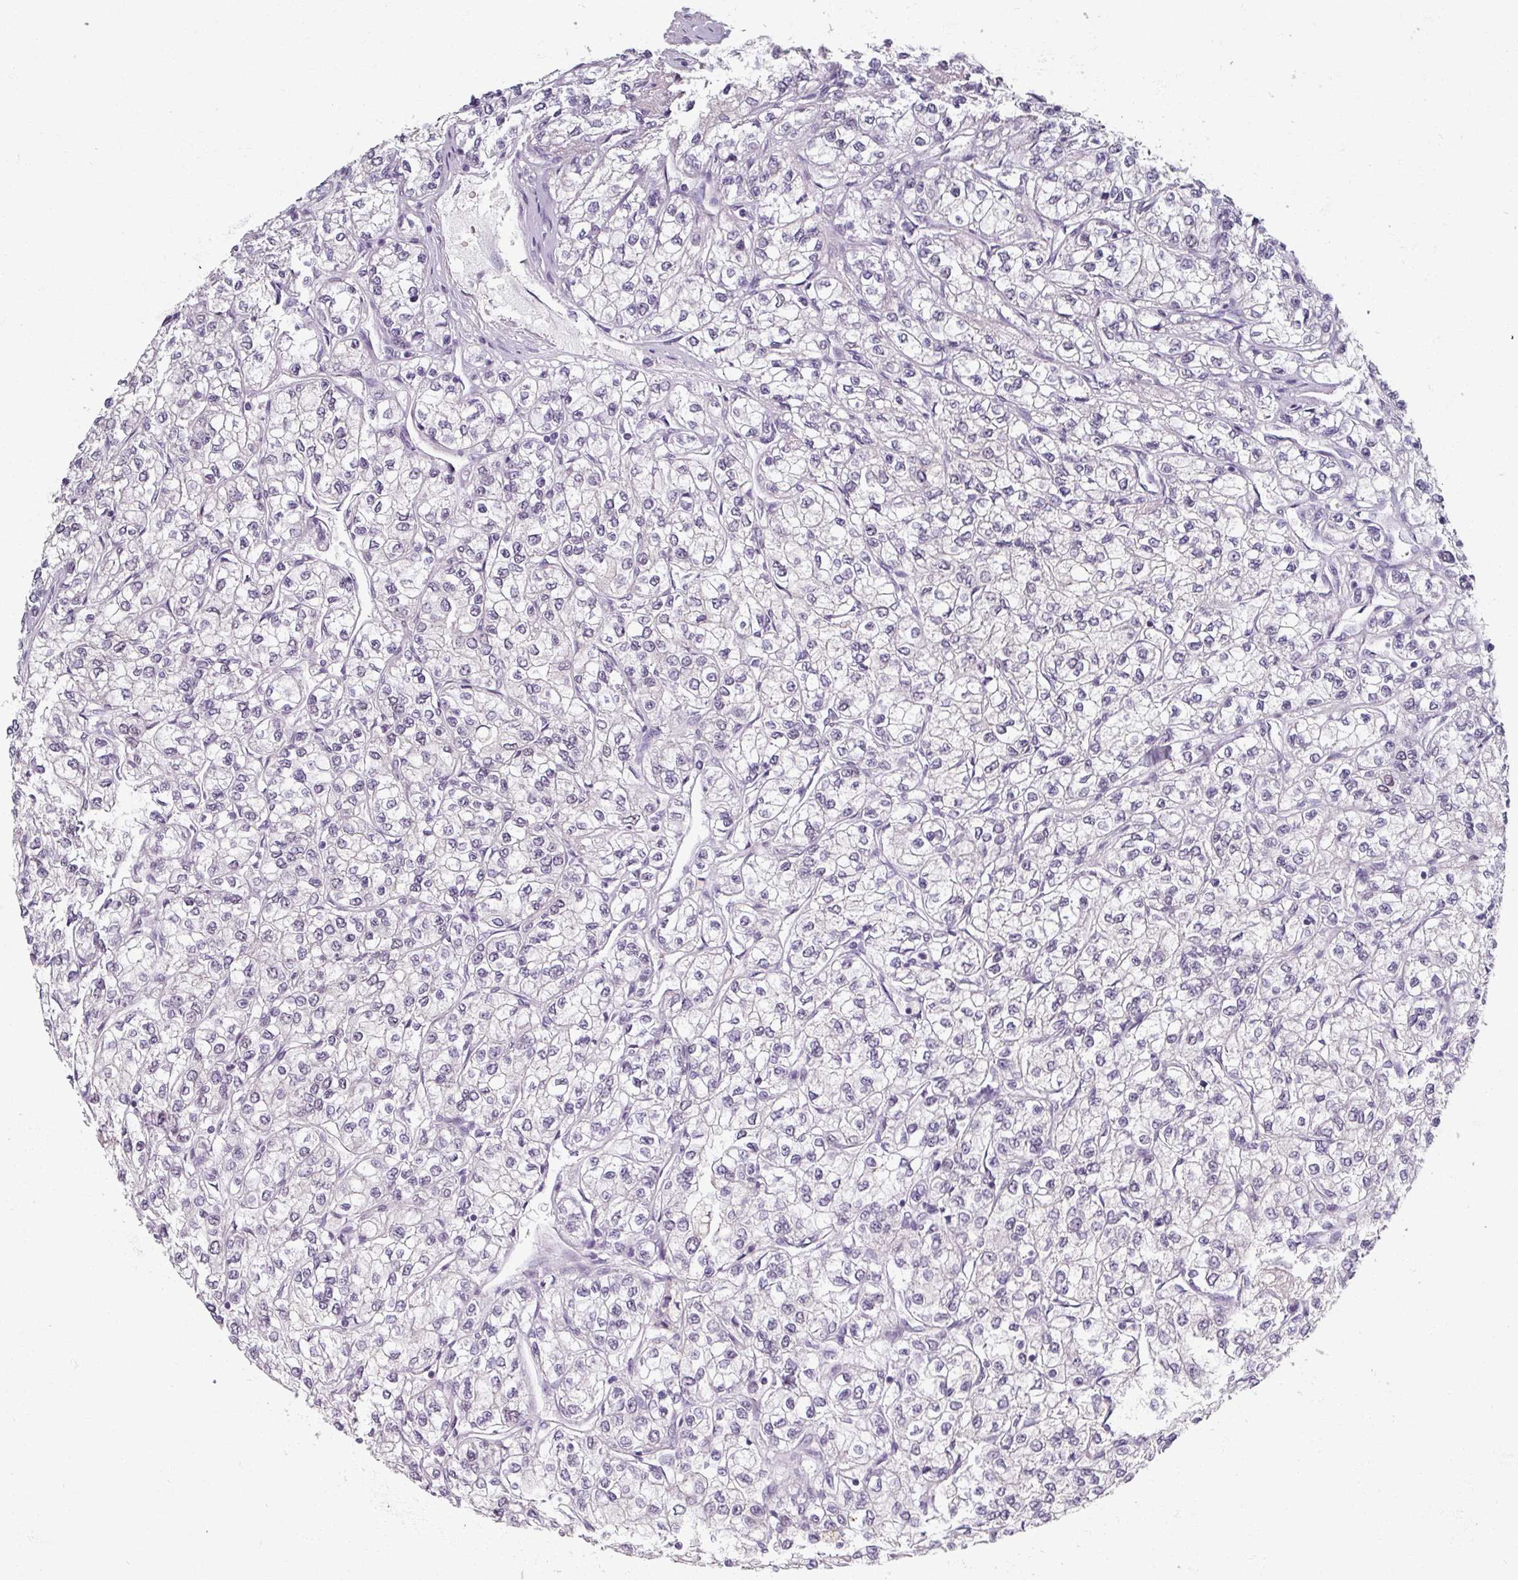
{"staining": {"intensity": "negative", "quantity": "none", "location": "none"}, "tissue": "renal cancer", "cell_type": "Tumor cells", "image_type": "cancer", "snomed": [{"axis": "morphology", "description": "Adenocarcinoma, NOS"}, {"axis": "topography", "description": "Kidney"}], "caption": "An IHC histopathology image of renal cancer is shown. There is no staining in tumor cells of renal cancer. (Brightfield microscopy of DAB (3,3'-diaminobenzidine) immunohistochemistry at high magnification).", "gene": "RIPOR3", "patient": {"sex": "male", "age": 80}}